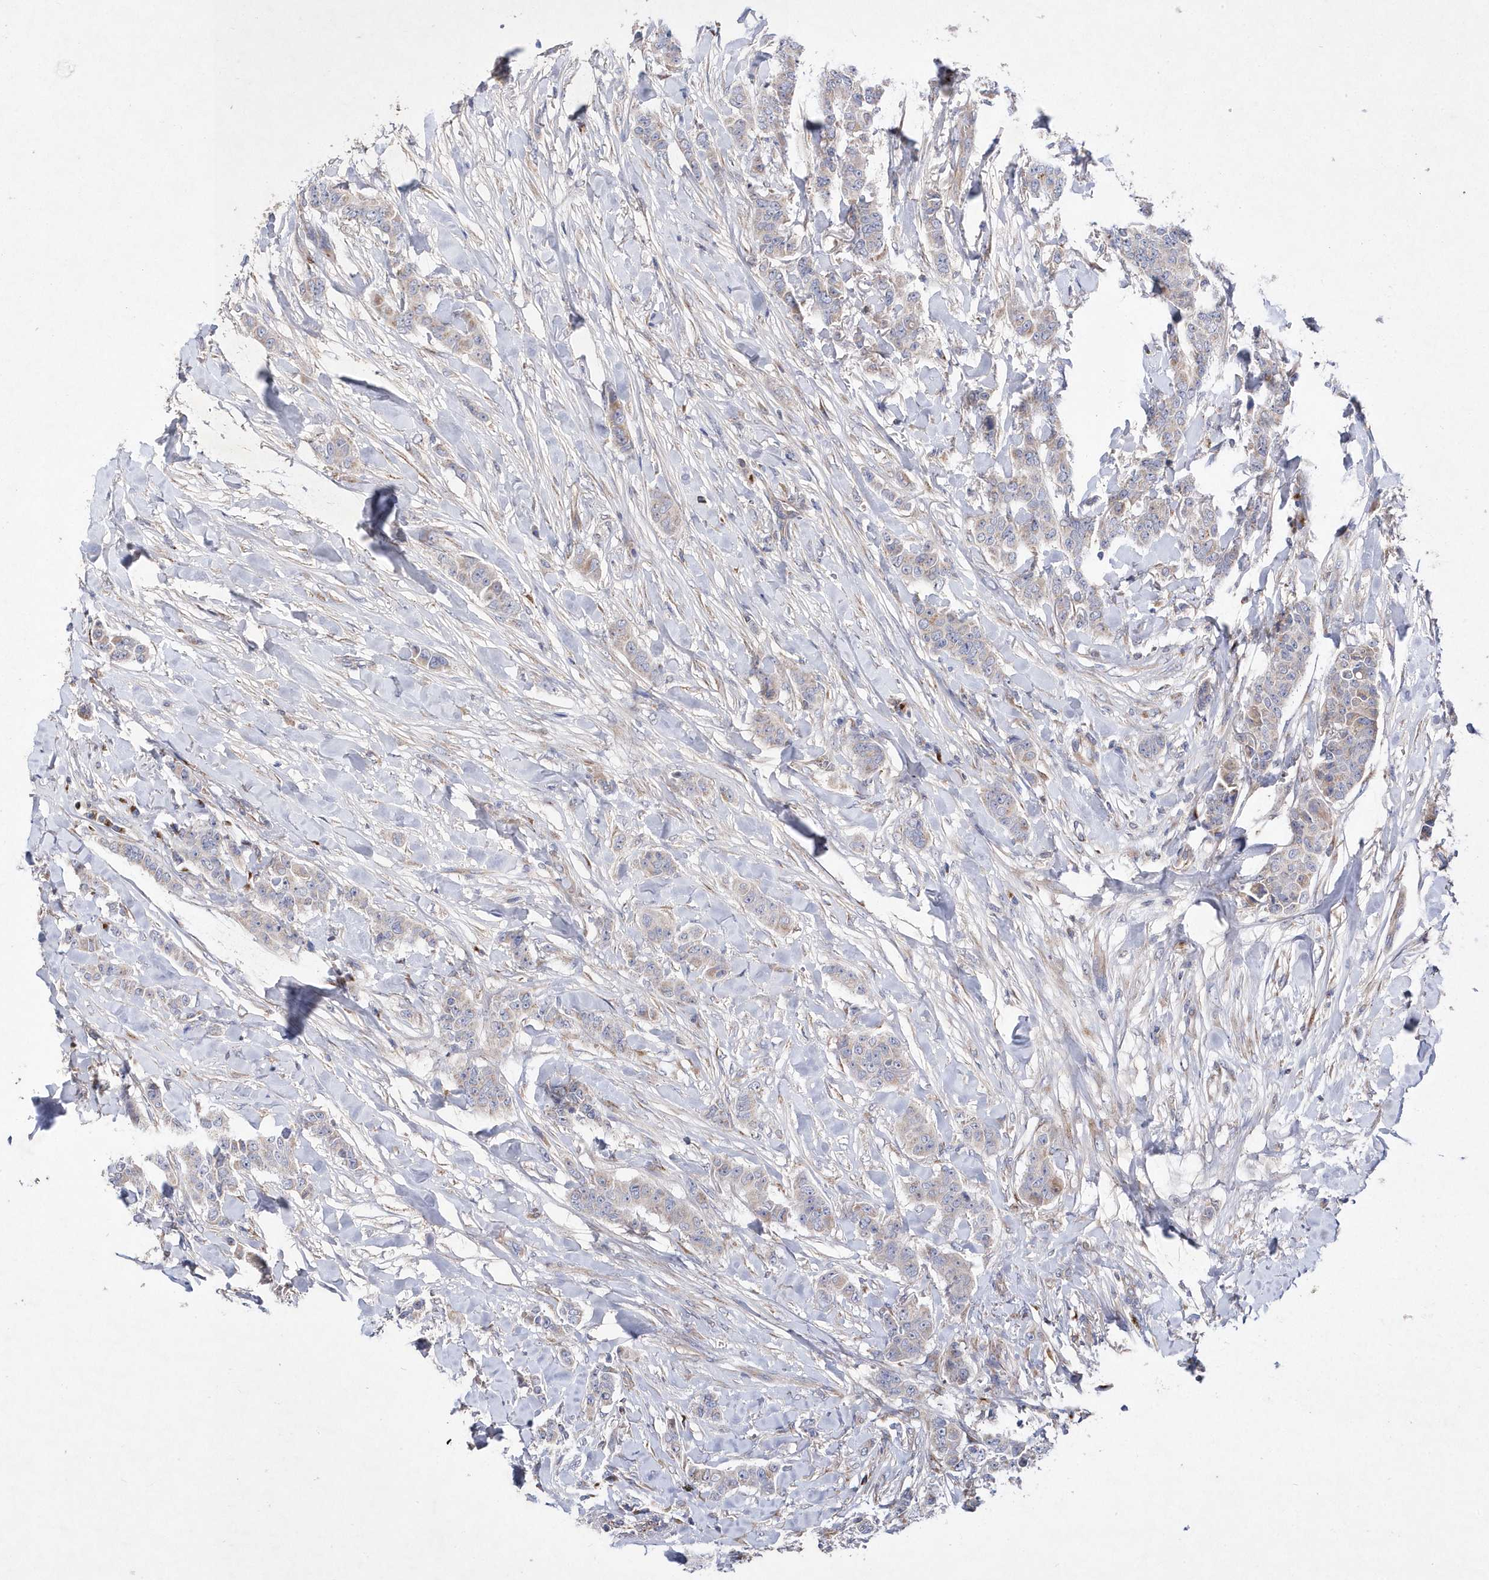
{"staining": {"intensity": "negative", "quantity": "none", "location": "none"}, "tissue": "breast cancer", "cell_type": "Tumor cells", "image_type": "cancer", "snomed": [{"axis": "morphology", "description": "Duct carcinoma"}, {"axis": "topography", "description": "Breast"}], "caption": "IHC histopathology image of neoplastic tissue: breast cancer stained with DAB (3,3'-diaminobenzidine) displays no significant protein positivity in tumor cells. Nuclei are stained in blue.", "gene": "METTL8", "patient": {"sex": "female", "age": 40}}